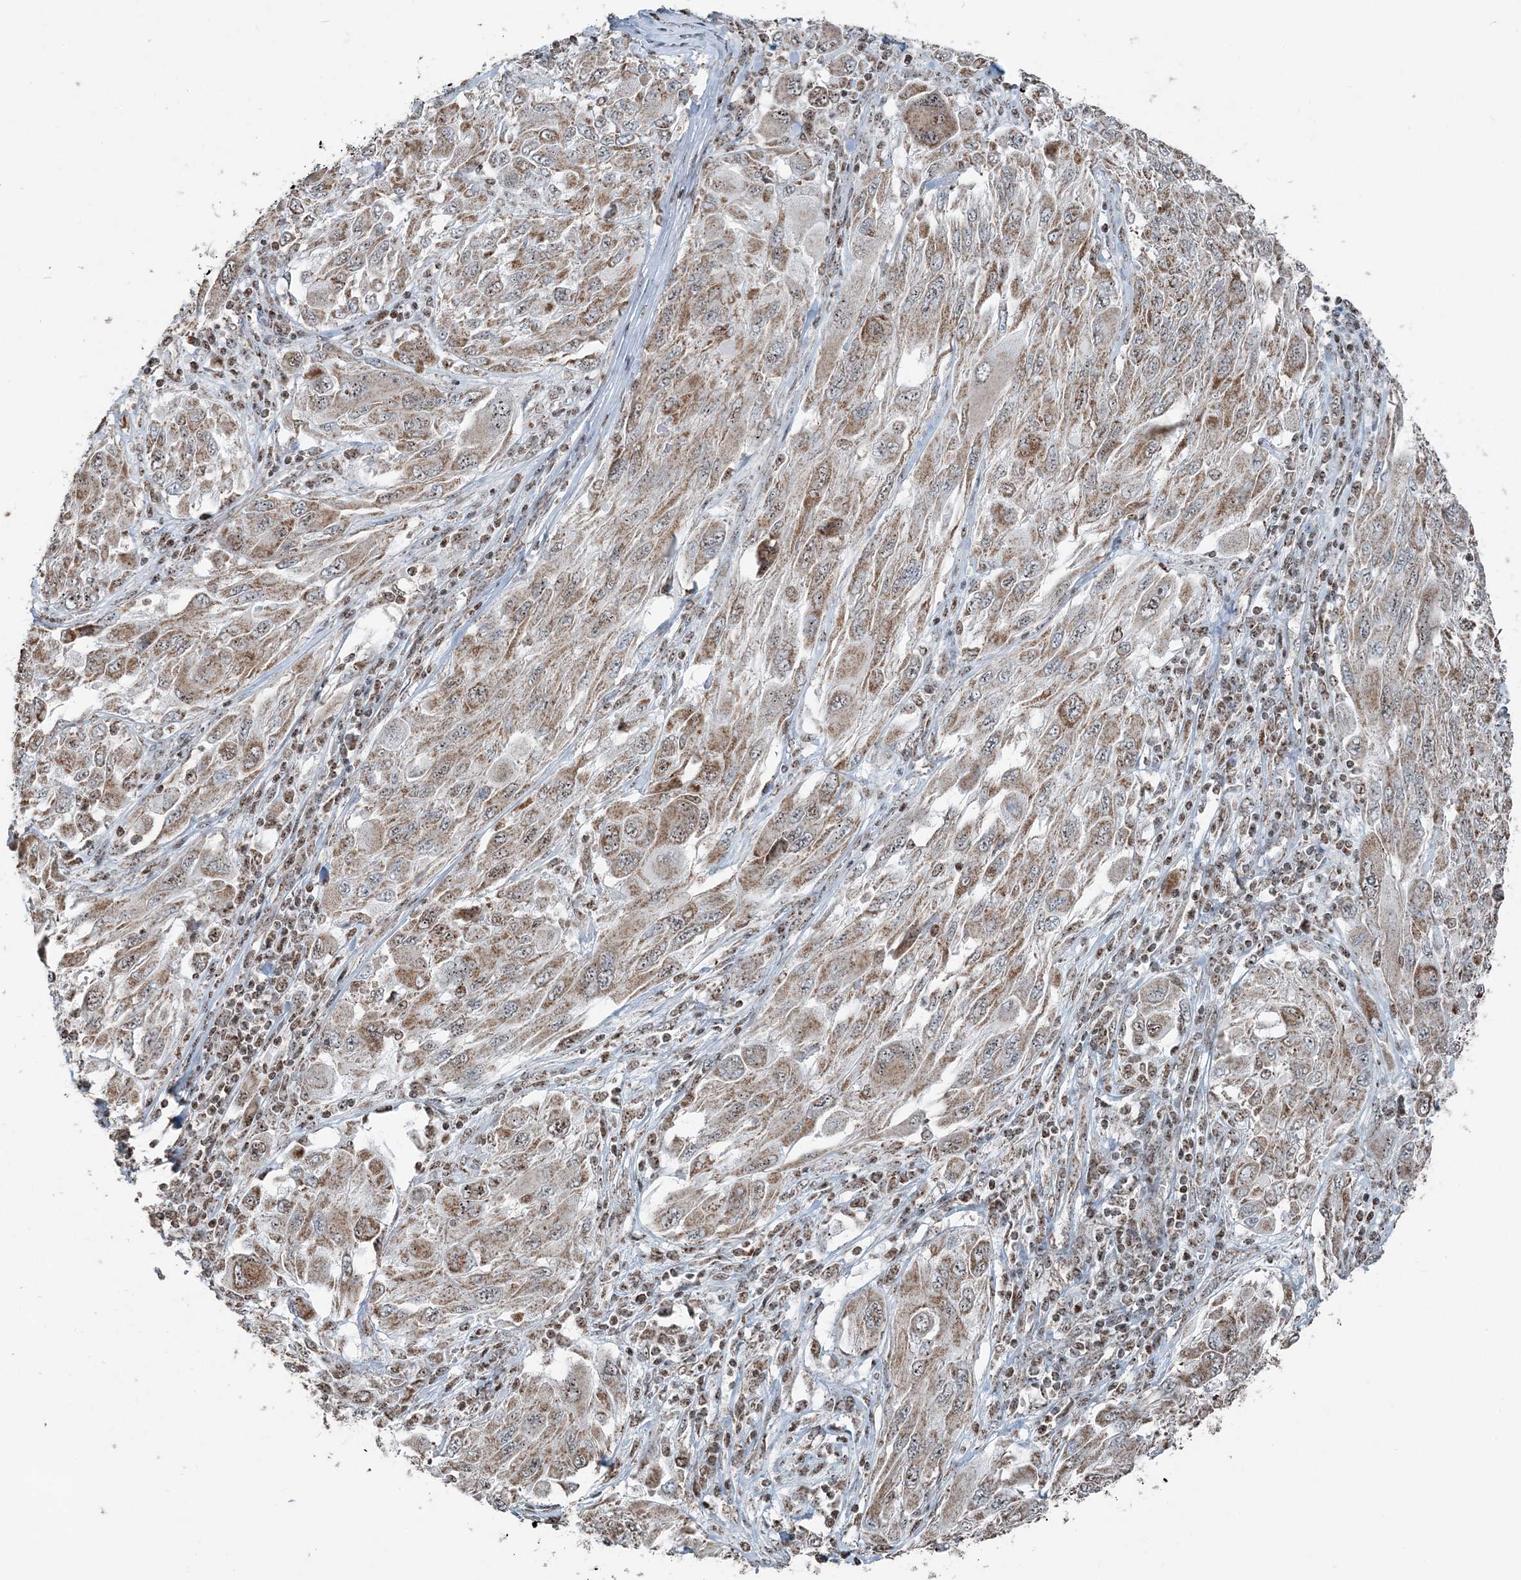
{"staining": {"intensity": "moderate", "quantity": ">75%", "location": "cytoplasmic/membranous,nuclear"}, "tissue": "melanoma", "cell_type": "Tumor cells", "image_type": "cancer", "snomed": [{"axis": "morphology", "description": "Malignant melanoma, NOS"}, {"axis": "topography", "description": "Skin"}], "caption": "Protein expression analysis of human malignant melanoma reveals moderate cytoplasmic/membranous and nuclear expression in approximately >75% of tumor cells. (Brightfield microscopy of DAB IHC at high magnification).", "gene": "SUCLG1", "patient": {"sex": "female", "age": 91}}